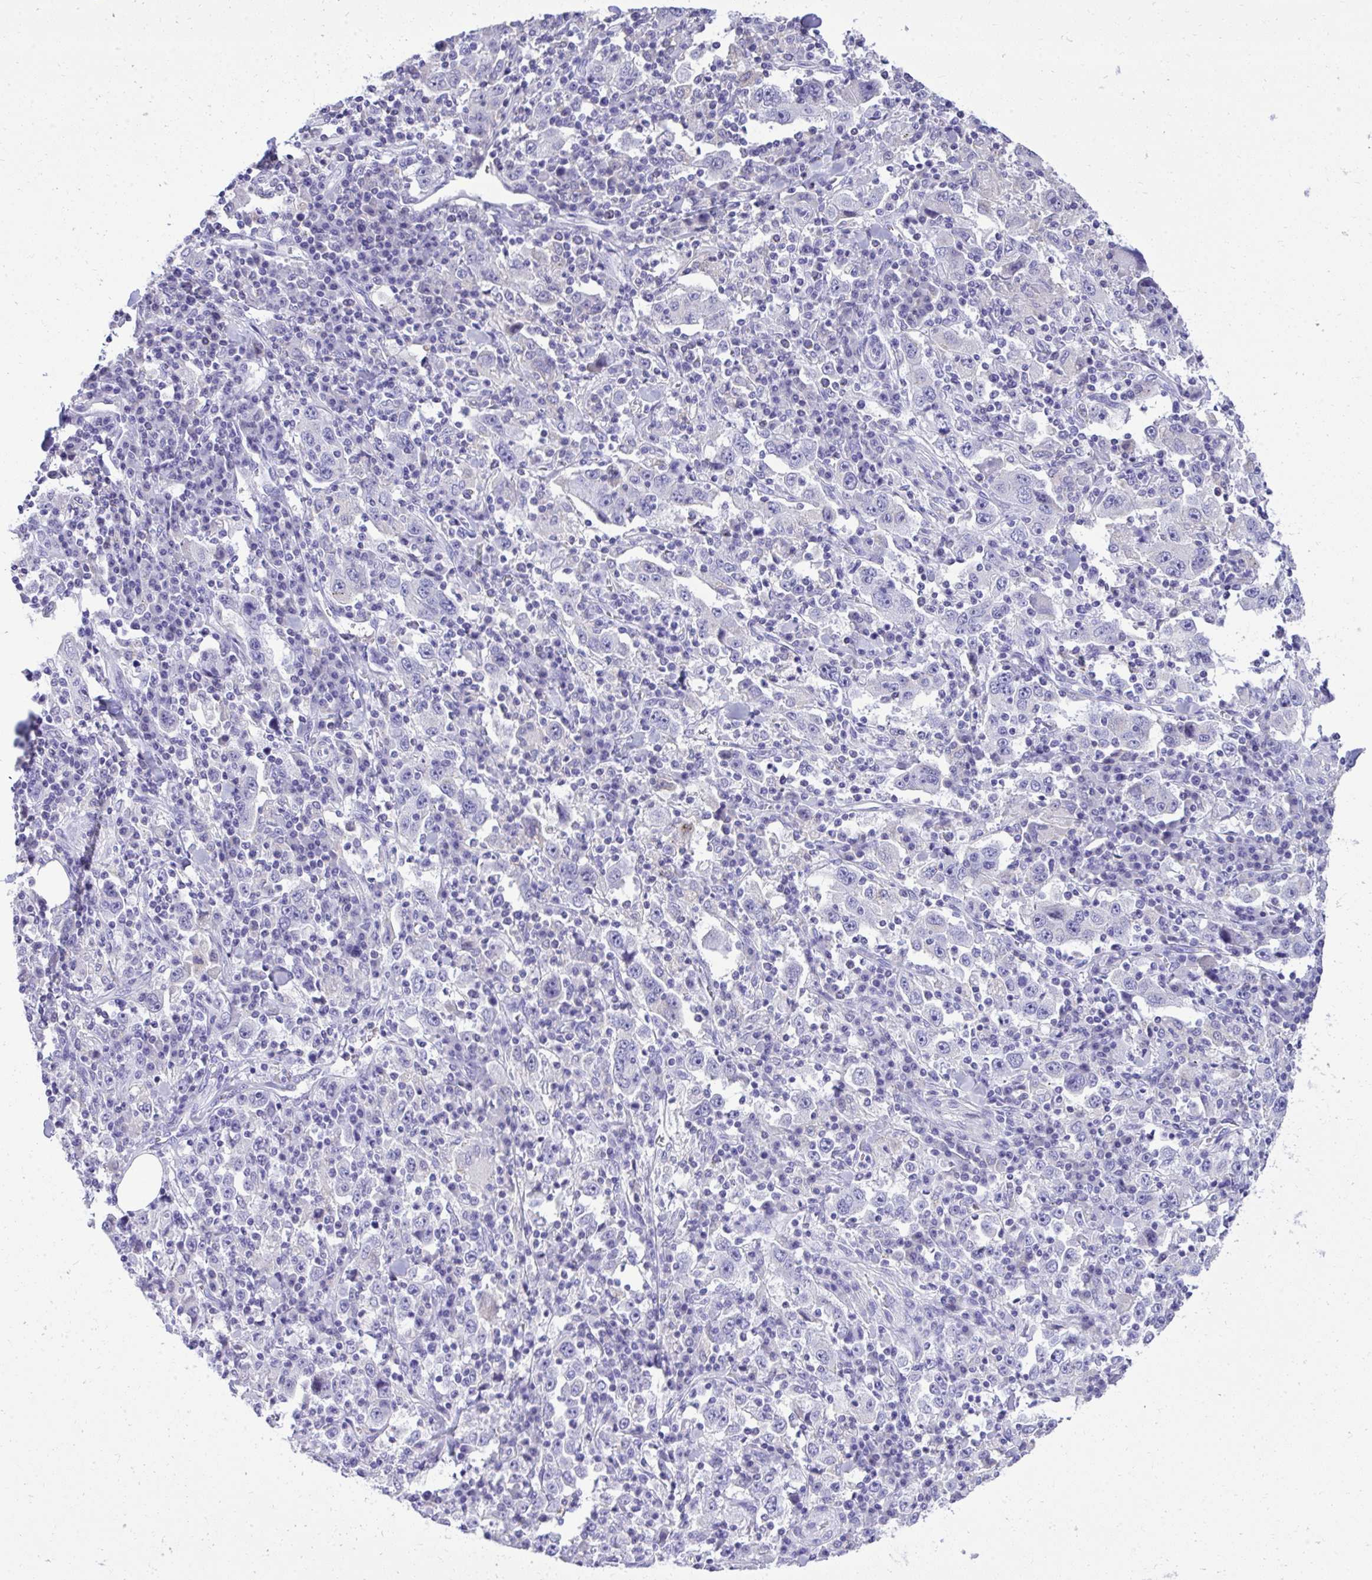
{"staining": {"intensity": "negative", "quantity": "none", "location": "none"}, "tissue": "stomach cancer", "cell_type": "Tumor cells", "image_type": "cancer", "snomed": [{"axis": "morphology", "description": "Normal tissue, NOS"}, {"axis": "morphology", "description": "Adenocarcinoma, NOS"}, {"axis": "topography", "description": "Stomach, upper"}, {"axis": "topography", "description": "Stomach"}], "caption": "Tumor cells show no significant protein staining in stomach cancer (adenocarcinoma). (Stains: DAB (3,3'-diaminobenzidine) immunohistochemistry with hematoxylin counter stain, Microscopy: brightfield microscopy at high magnification).", "gene": "ST6GALNAC3", "patient": {"sex": "male", "age": 59}}